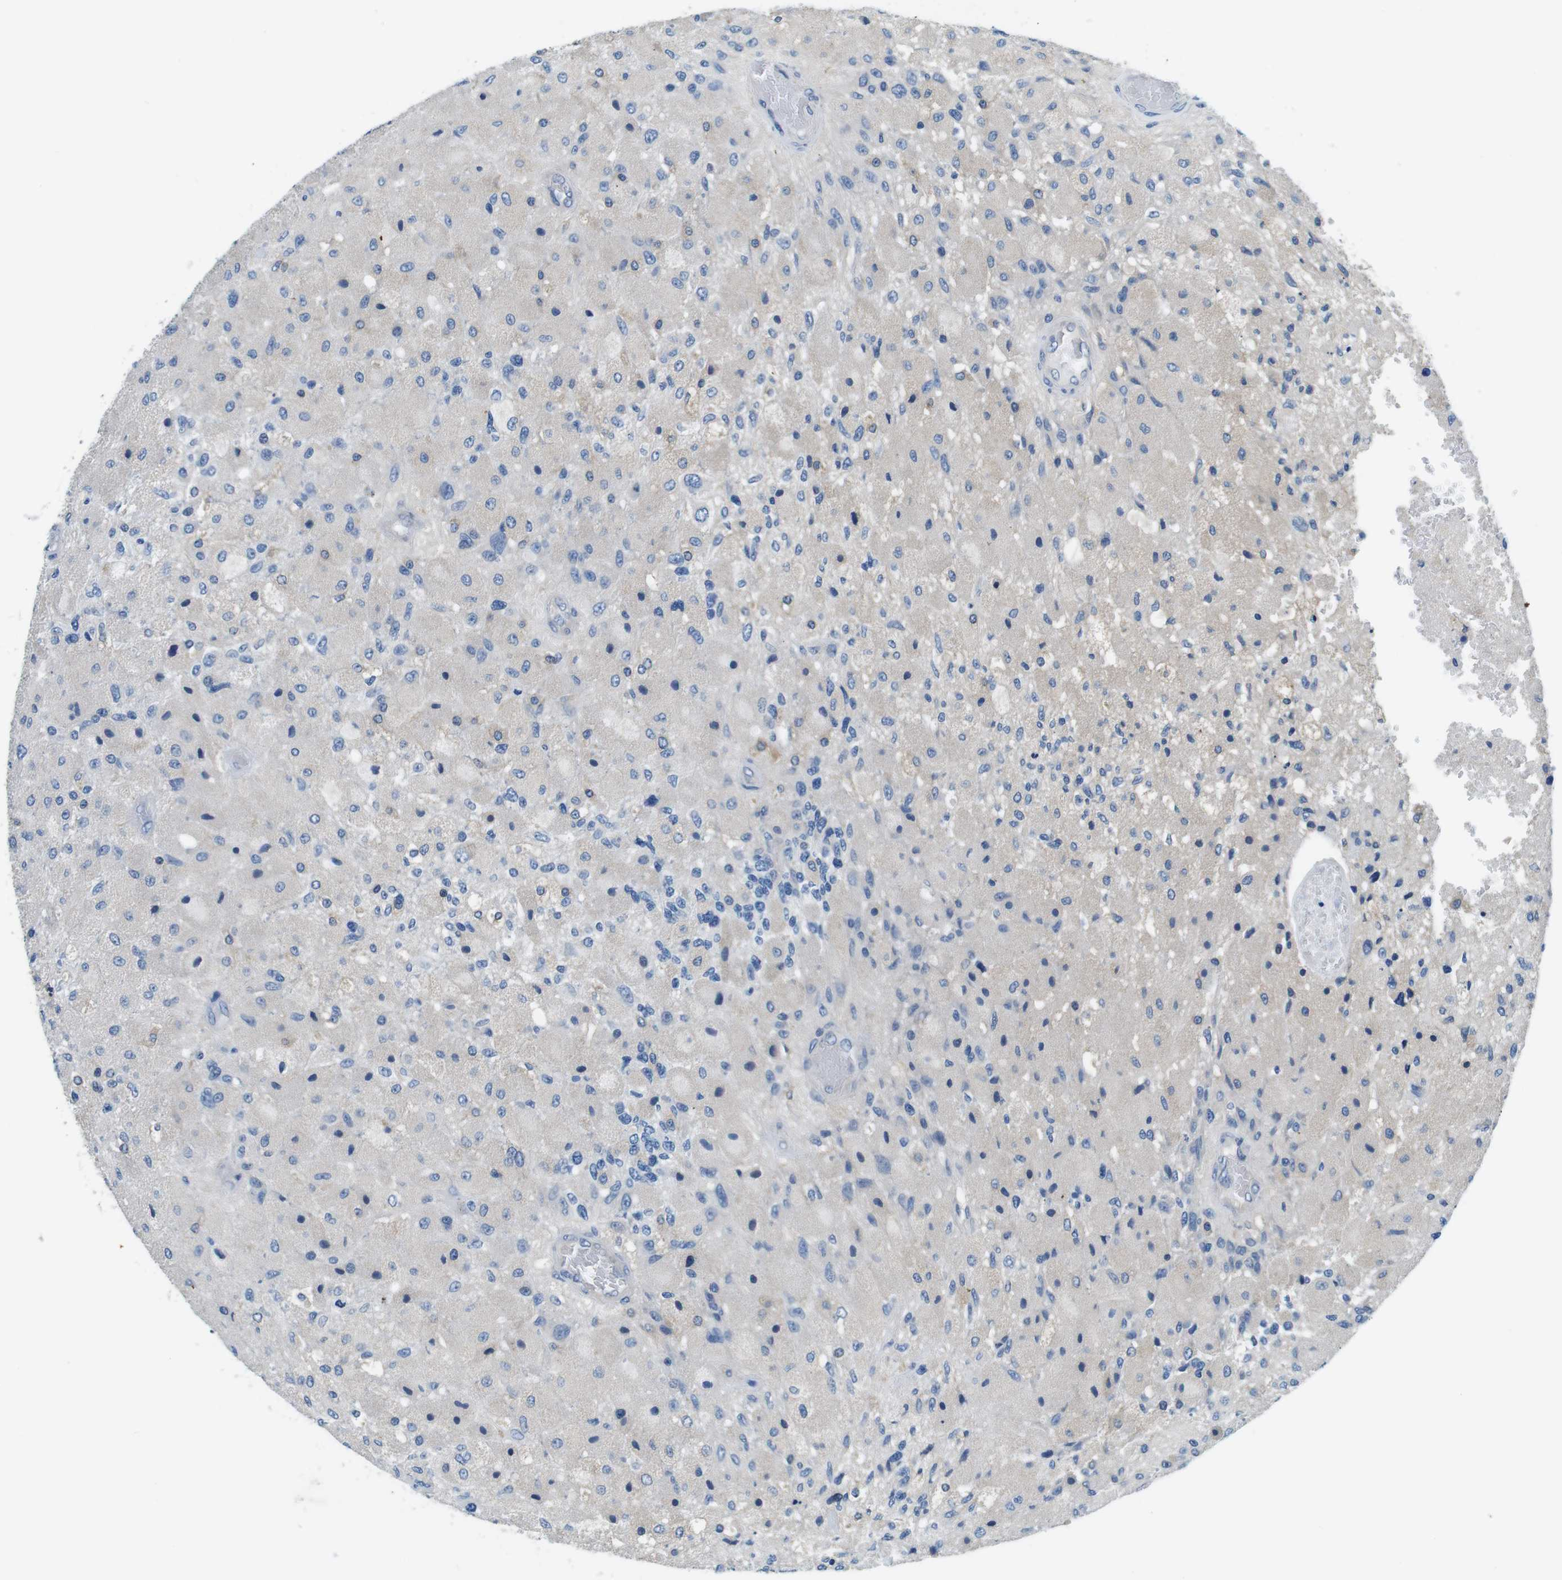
{"staining": {"intensity": "negative", "quantity": "none", "location": "none"}, "tissue": "glioma", "cell_type": "Tumor cells", "image_type": "cancer", "snomed": [{"axis": "morphology", "description": "Normal tissue, NOS"}, {"axis": "morphology", "description": "Glioma, malignant, High grade"}, {"axis": "topography", "description": "Cerebral cortex"}], "caption": "IHC of malignant high-grade glioma demonstrates no staining in tumor cells.", "gene": "DENND4C", "patient": {"sex": "male", "age": 77}}